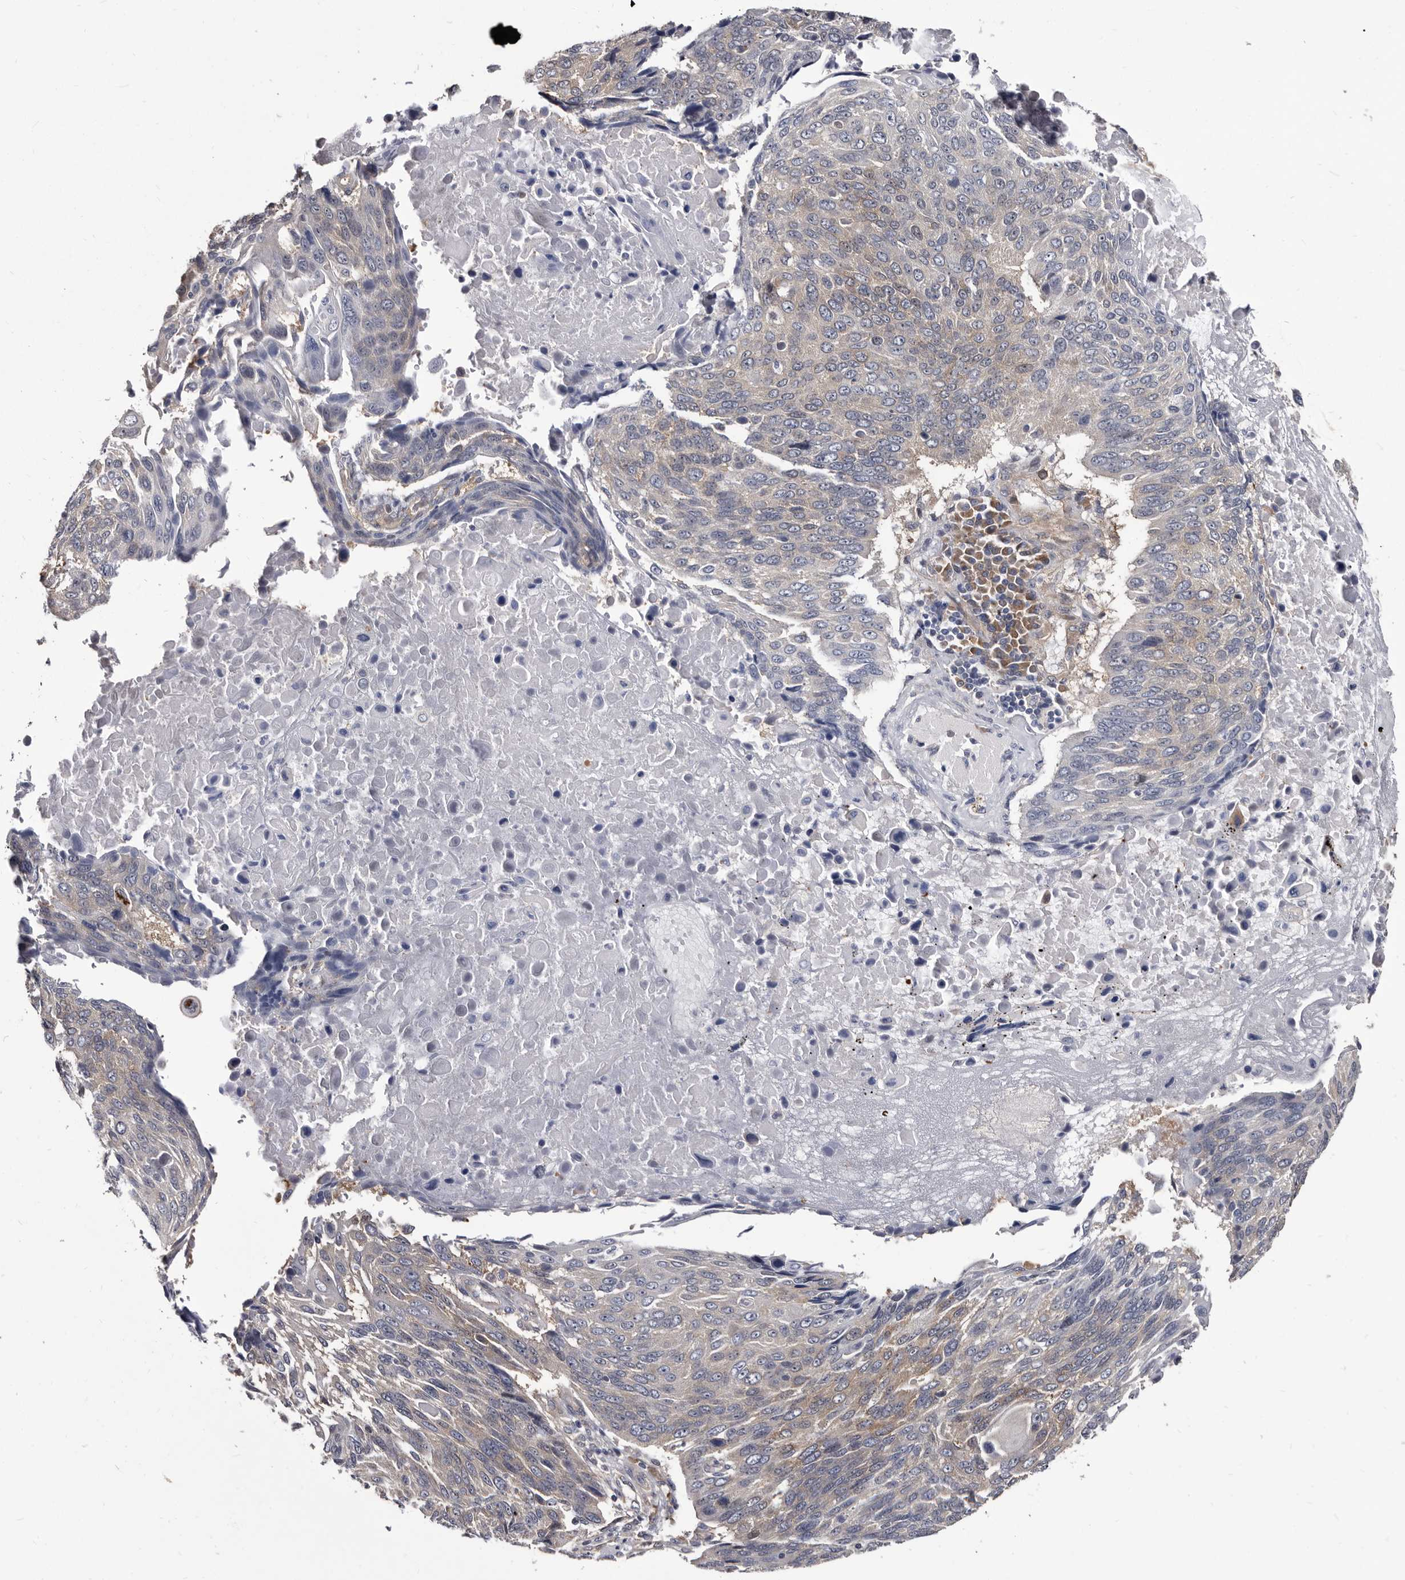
{"staining": {"intensity": "moderate", "quantity": "<25%", "location": "cytoplasmic/membranous"}, "tissue": "lung cancer", "cell_type": "Tumor cells", "image_type": "cancer", "snomed": [{"axis": "morphology", "description": "Squamous cell carcinoma, NOS"}, {"axis": "topography", "description": "Lung"}], "caption": "Immunohistochemistry (IHC) staining of lung cancer, which shows low levels of moderate cytoplasmic/membranous positivity in approximately <25% of tumor cells indicating moderate cytoplasmic/membranous protein staining. The staining was performed using DAB (3,3'-diaminobenzidine) (brown) for protein detection and nuclei were counterstained in hematoxylin (blue).", "gene": "ABCF2", "patient": {"sex": "male", "age": 66}}